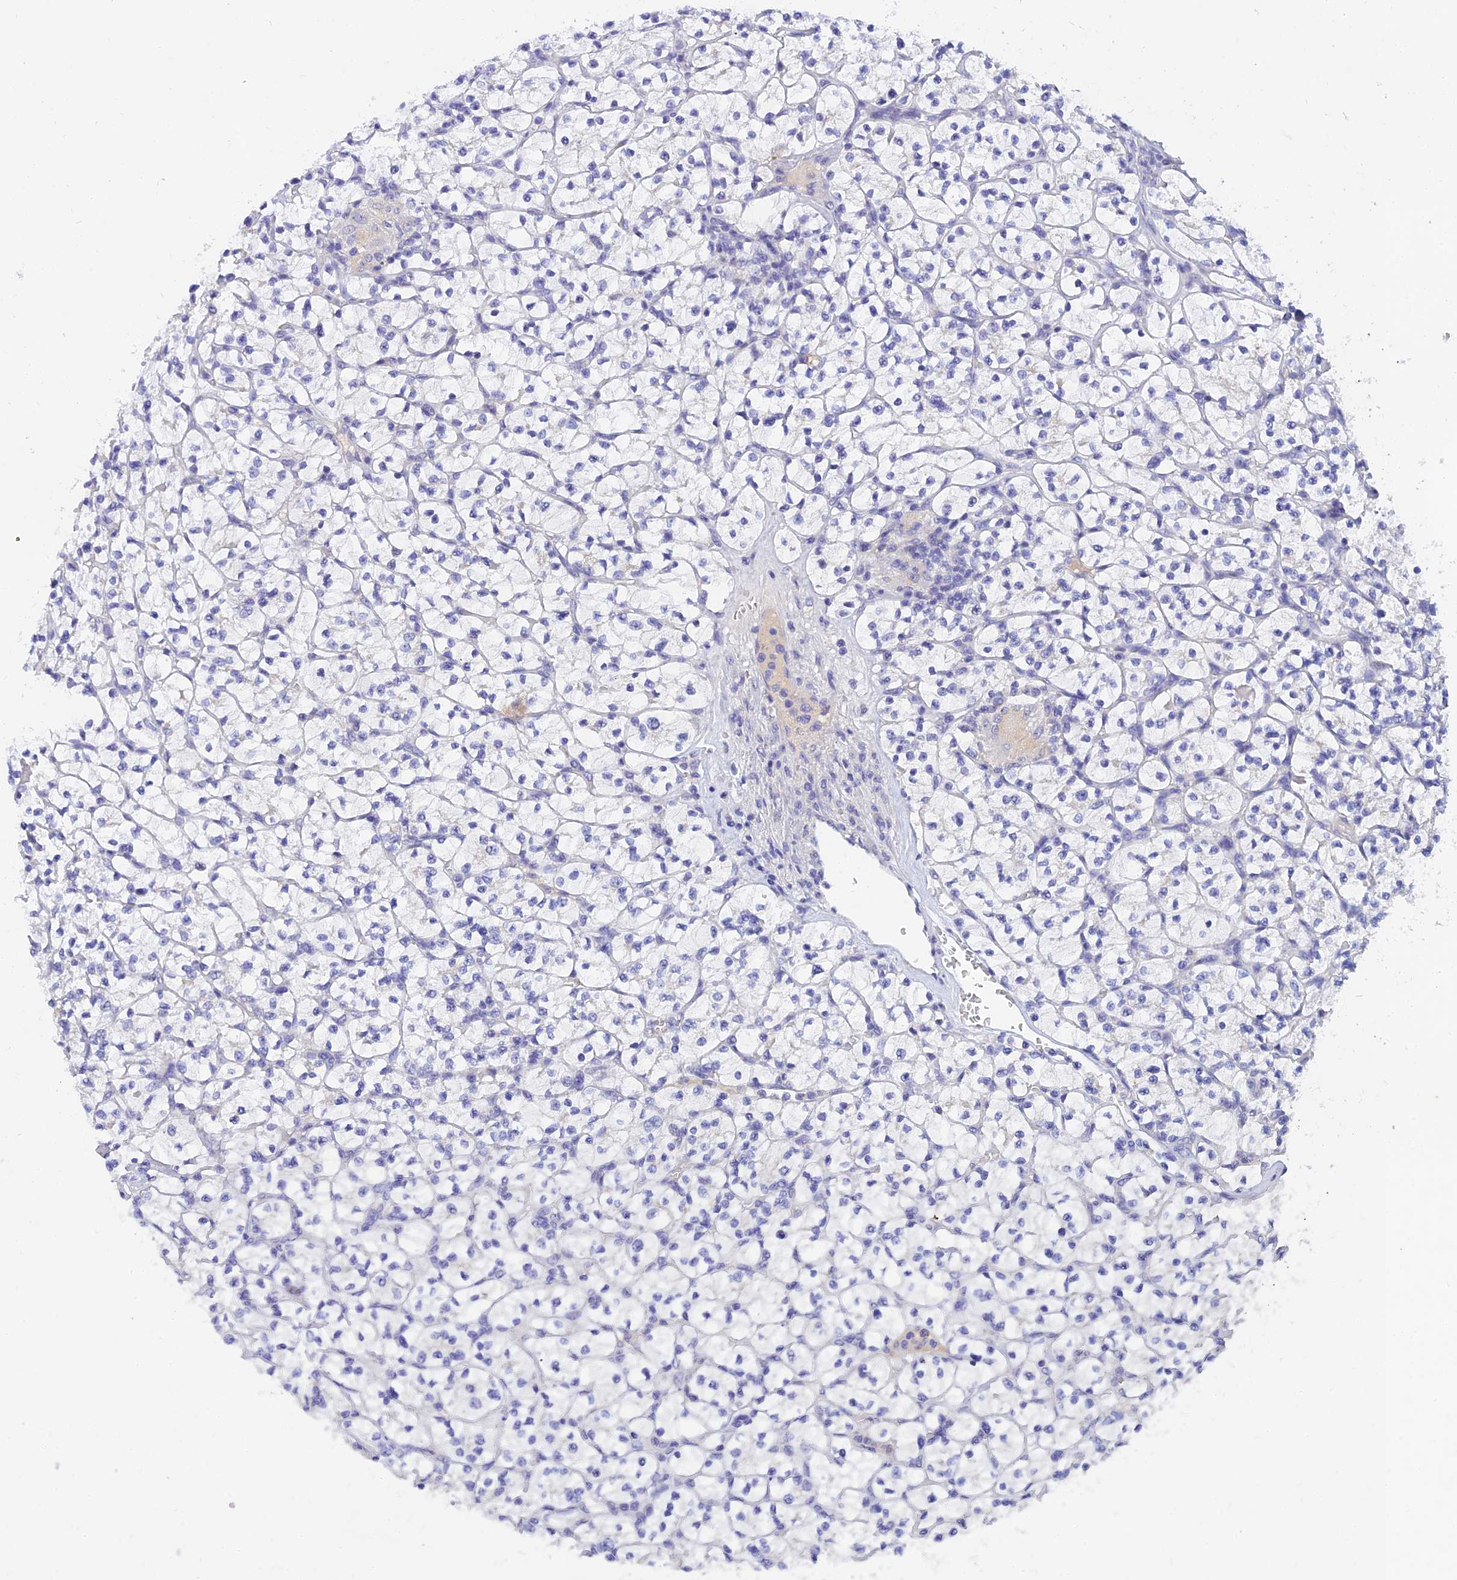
{"staining": {"intensity": "negative", "quantity": "none", "location": "none"}, "tissue": "renal cancer", "cell_type": "Tumor cells", "image_type": "cancer", "snomed": [{"axis": "morphology", "description": "Adenocarcinoma, NOS"}, {"axis": "topography", "description": "Kidney"}], "caption": "The immunohistochemistry histopathology image has no significant expression in tumor cells of renal cancer tissue.", "gene": "TMEM161B", "patient": {"sex": "female", "age": 64}}